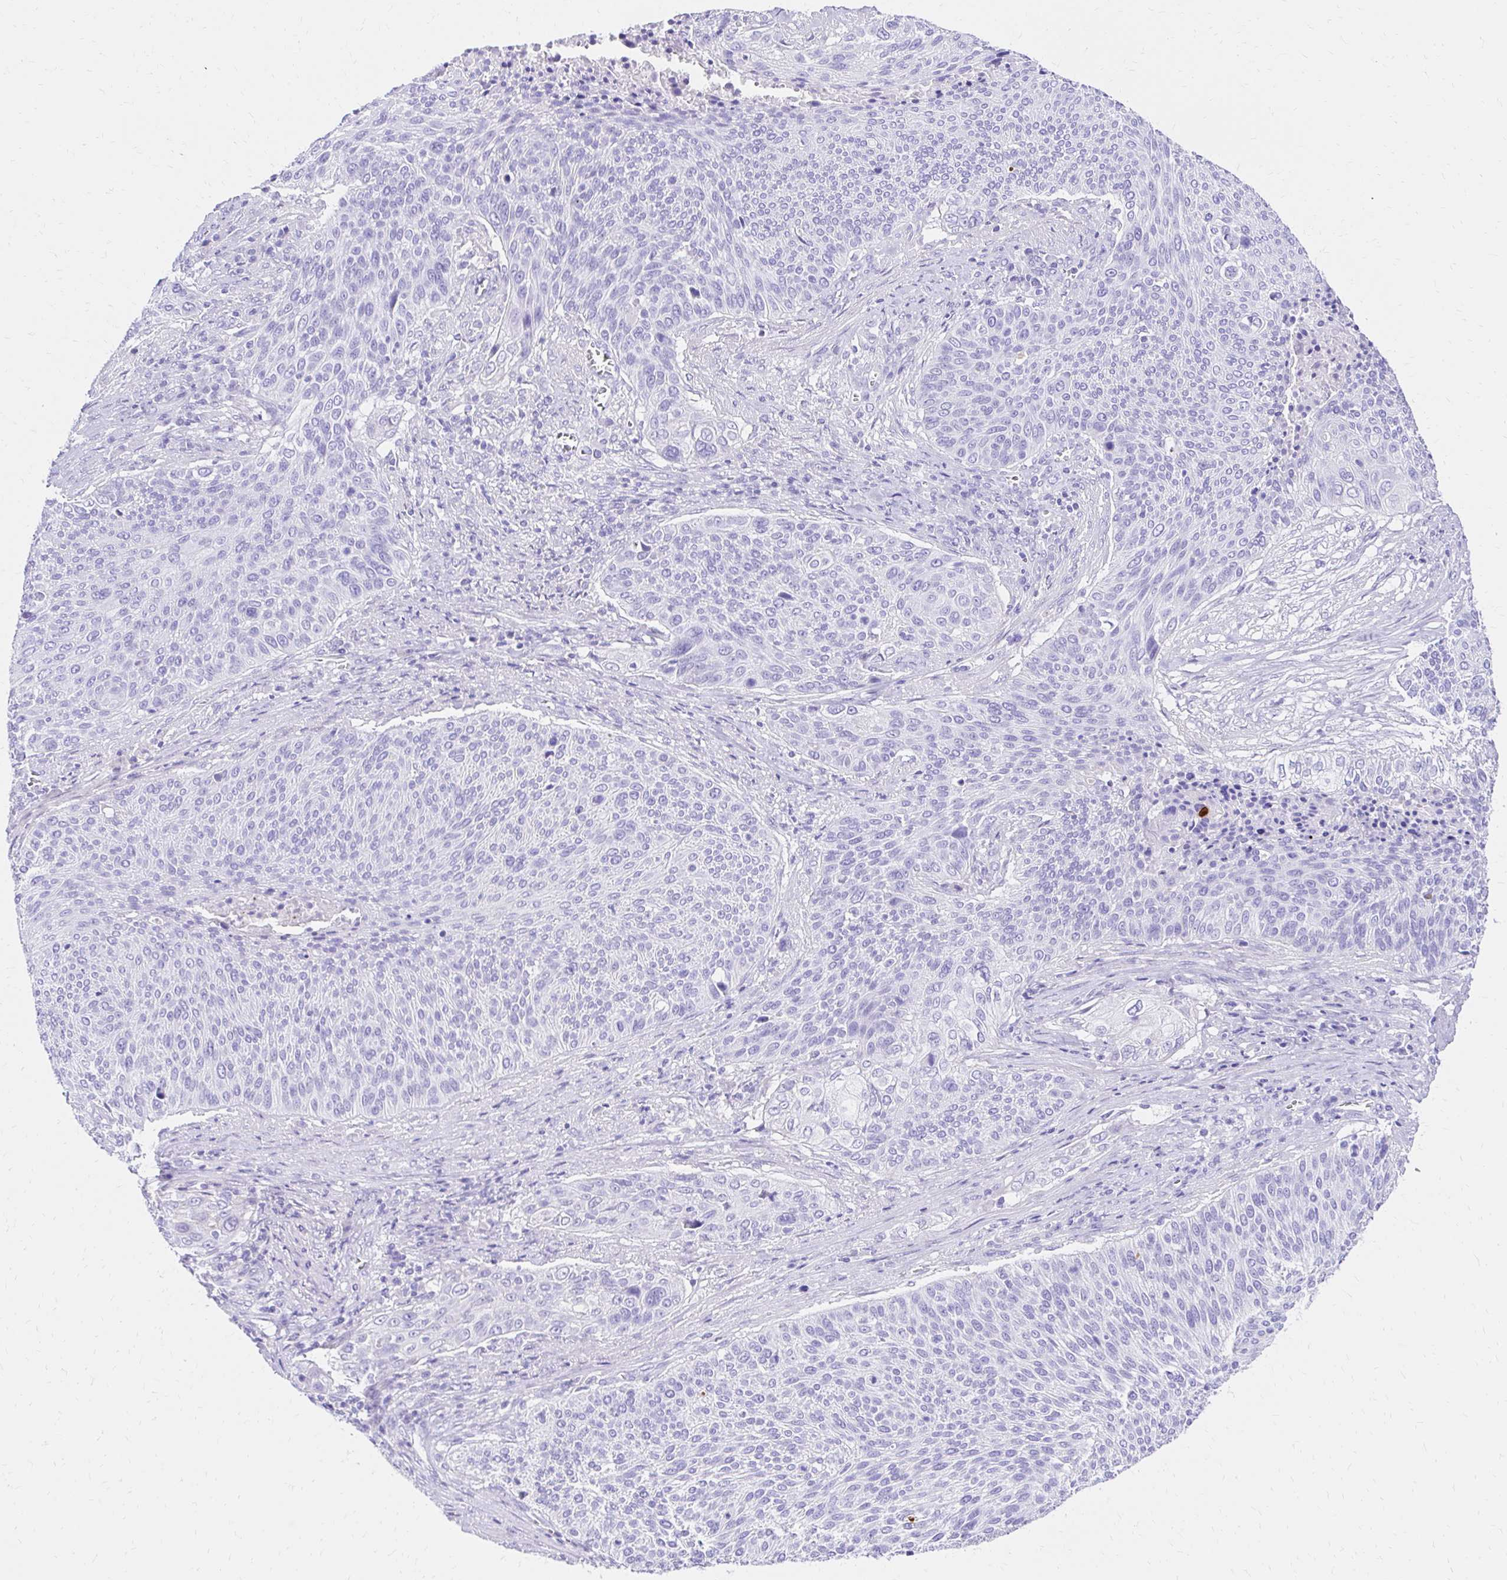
{"staining": {"intensity": "negative", "quantity": "none", "location": "none"}, "tissue": "cervical cancer", "cell_type": "Tumor cells", "image_type": "cancer", "snomed": [{"axis": "morphology", "description": "Squamous cell carcinoma, NOS"}, {"axis": "topography", "description": "Cervix"}], "caption": "IHC image of neoplastic tissue: human cervical cancer stained with DAB (3,3'-diaminobenzidine) exhibits no significant protein expression in tumor cells. (DAB (3,3'-diaminobenzidine) immunohistochemistry (IHC) with hematoxylin counter stain).", "gene": "S100G", "patient": {"sex": "female", "age": 31}}